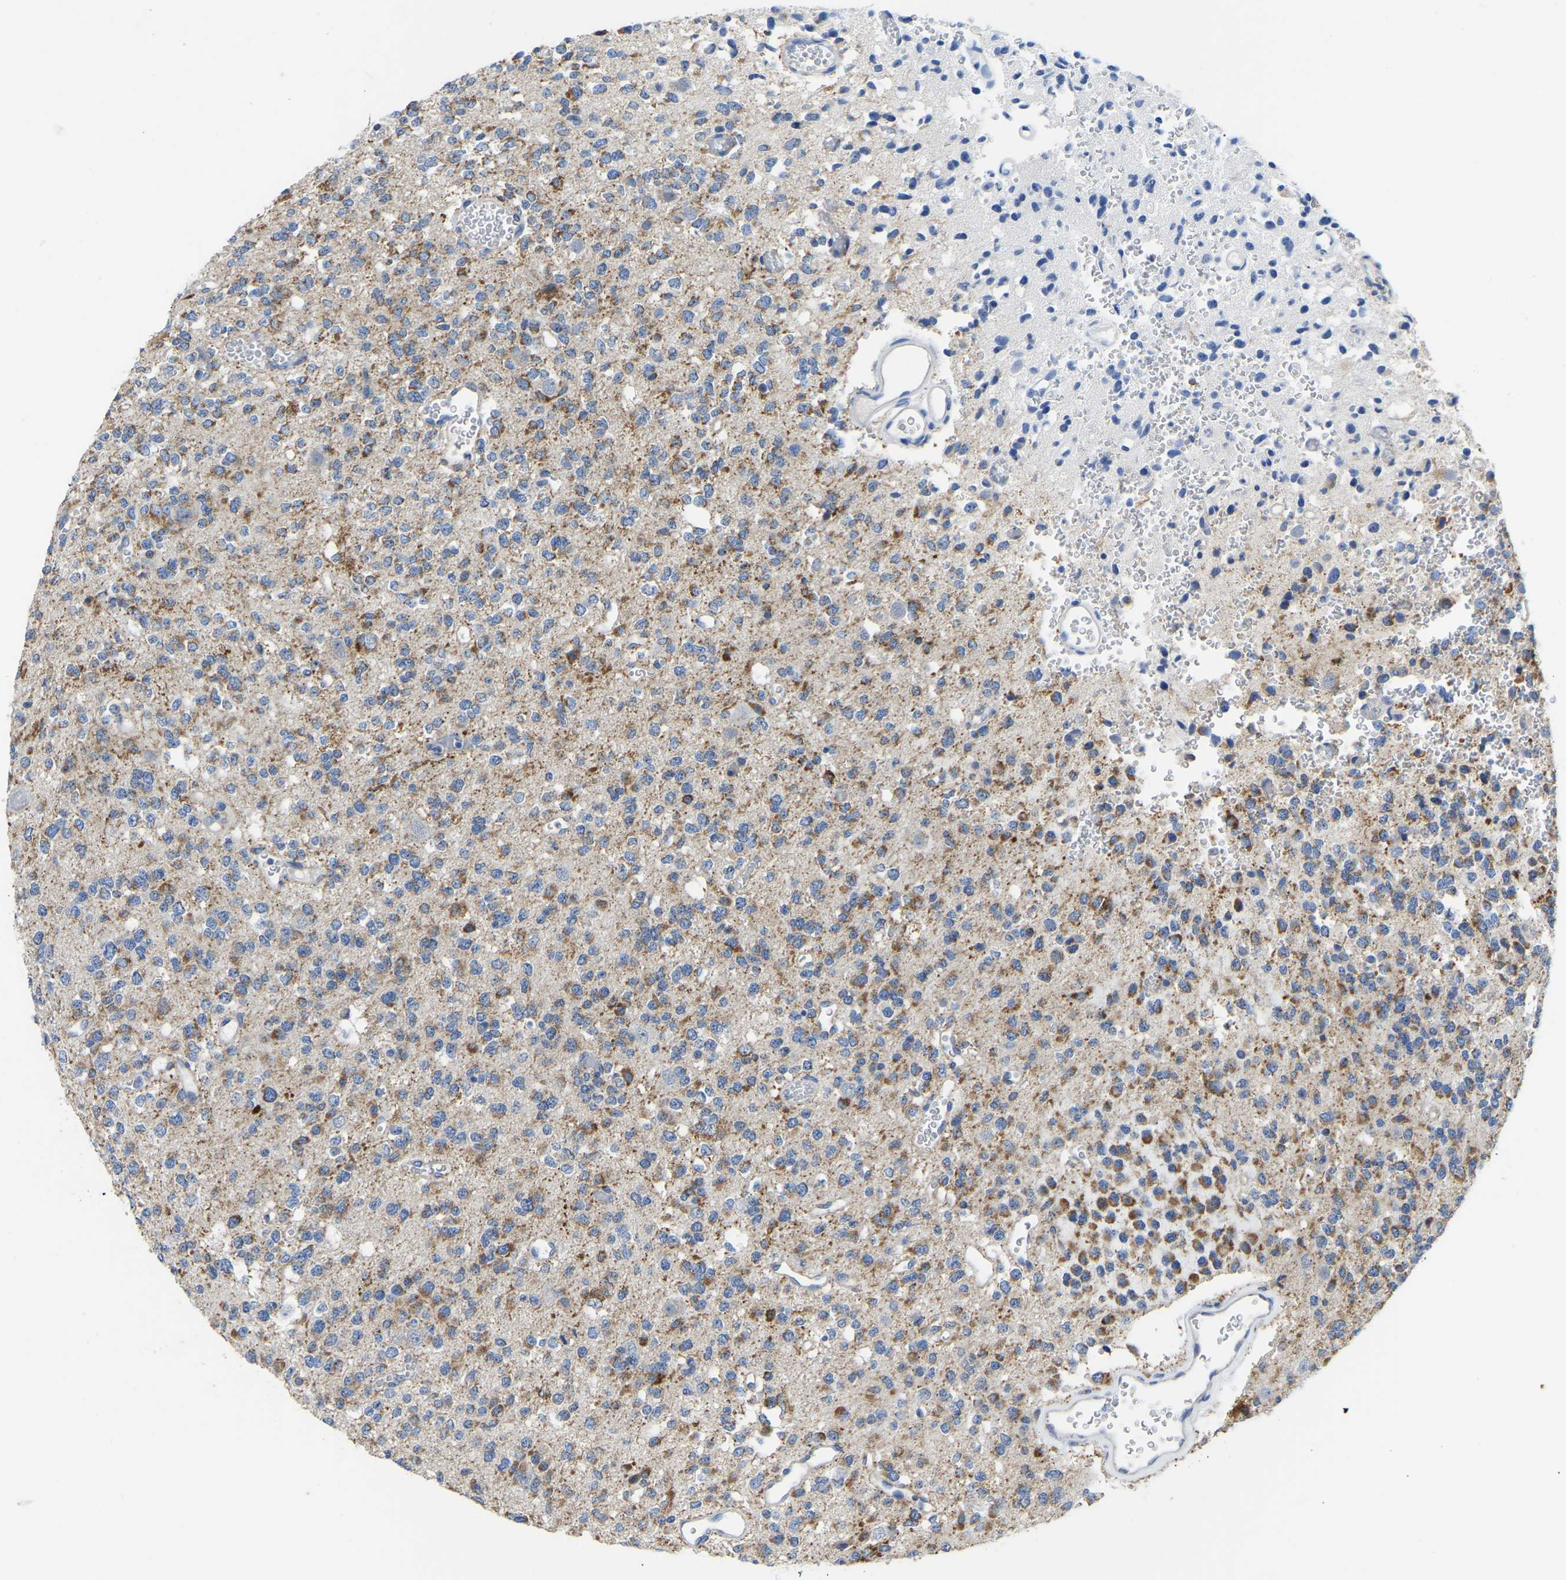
{"staining": {"intensity": "moderate", "quantity": "25%-75%", "location": "cytoplasmic/membranous"}, "tissue": "glioma", "cell_type": "Tumor cells", "image_type": "cancer", "snomed": [{"axis": "morphology", "description": "Glioma, malignant, Low grade"}, {"axis": "topography", "description": "Brain"}], "caption": "Approximately 25%-75% of tumor cells in human glioma show moderate cytoplasmic/membranous protein staining as visualized by brown immunohistochemical staining.", "gene": "ETFA", "patient": {"sex": "male", "age": 38}}